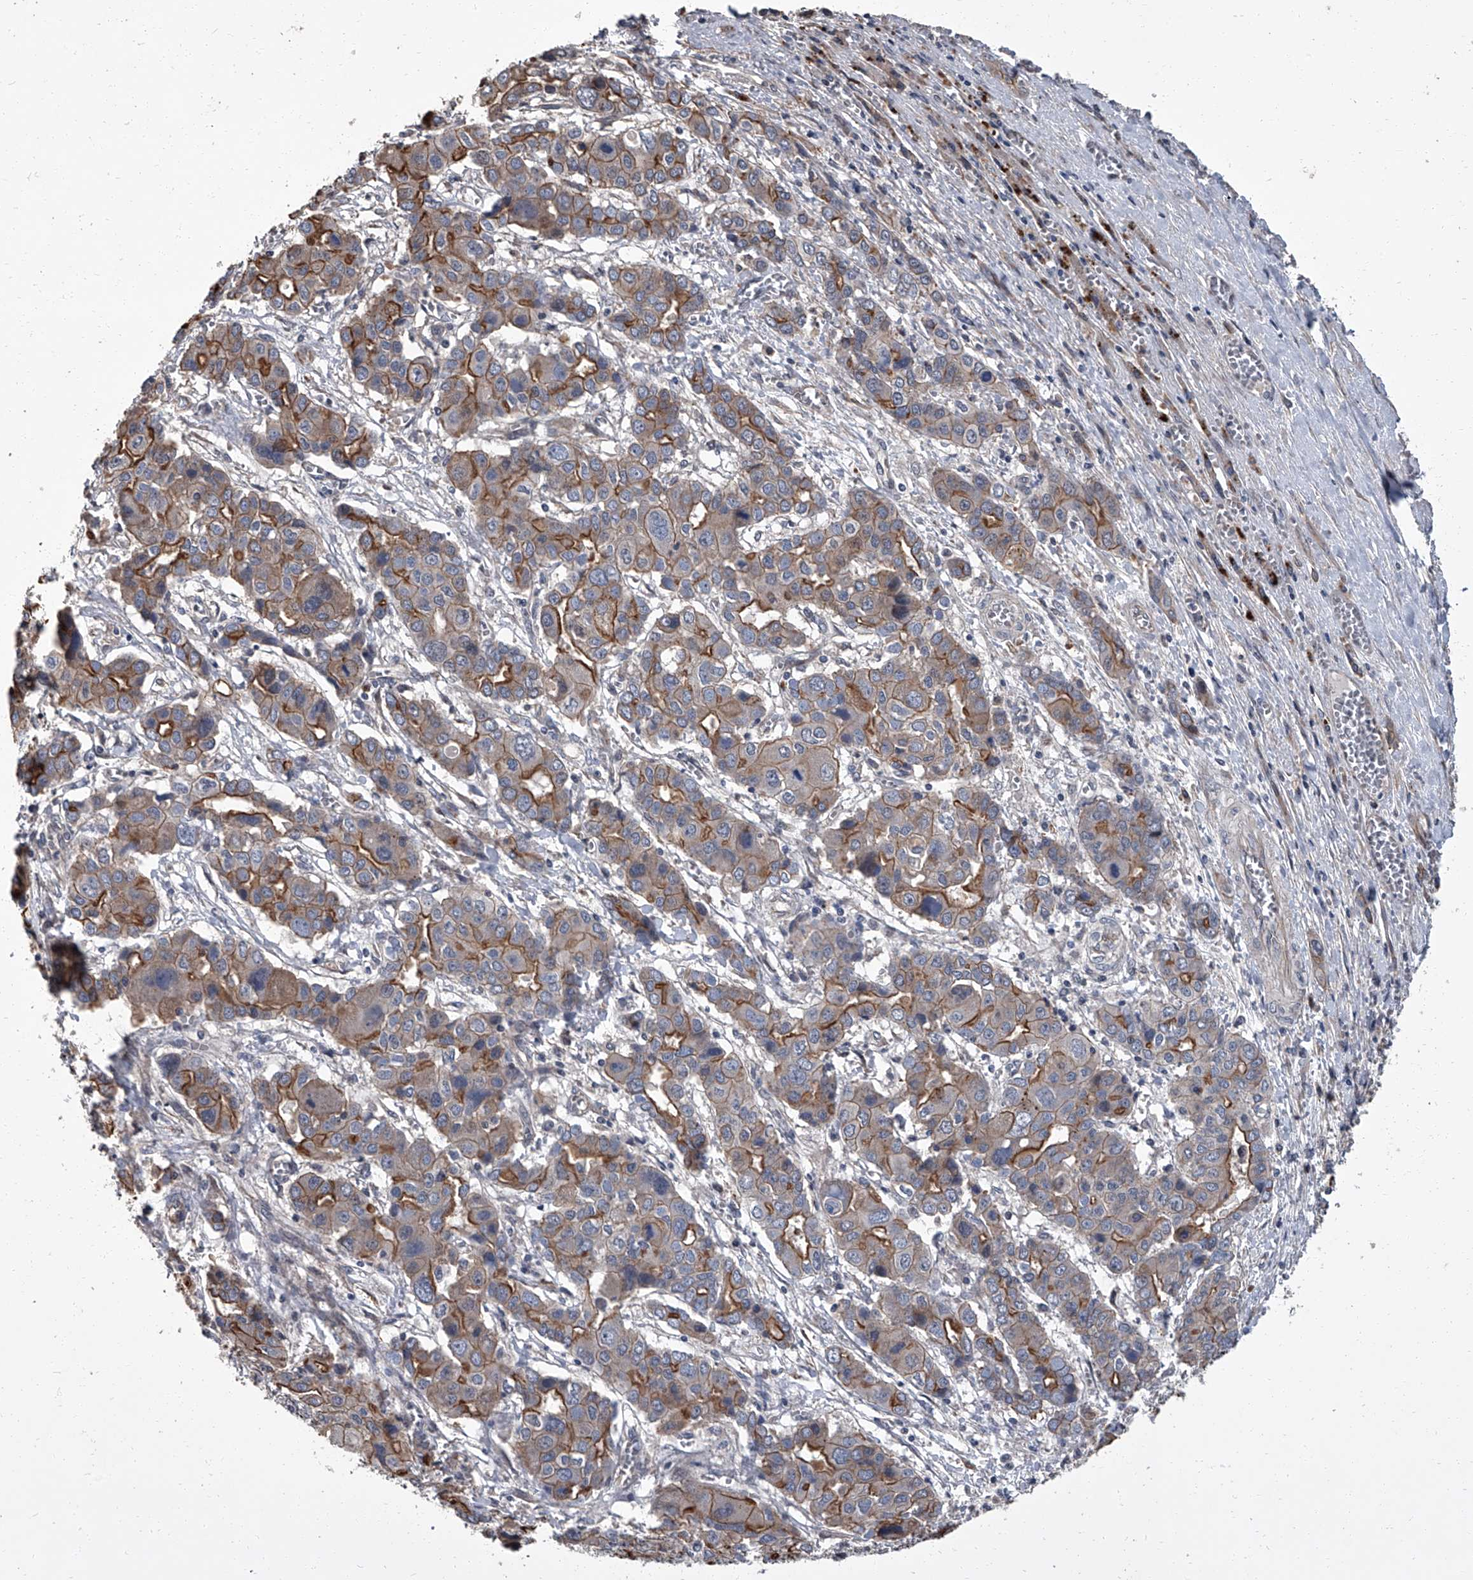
{"staining": {"intensity": "moderate", "quantity": "25%-75%", "location": "cytoplasmic/membranous"}, "tissue": "liver cancer", "cell_type": "Tumor cells", "image_type": "cancer", "snomed": [{"axis": "morphology", "description": "Cholangiocarcinoma"}, {"axis": "topography", "description": "Liver"}], "caption": "The image demonstrates immunohistochemical staining of liver cholangiocarcinoma. There is moderate cytoplasmic/membranous staining is present in about 25%-75% of tumor cells.", "gene": "SIRT4", "patient": {"sex": "male", "age": 67}}